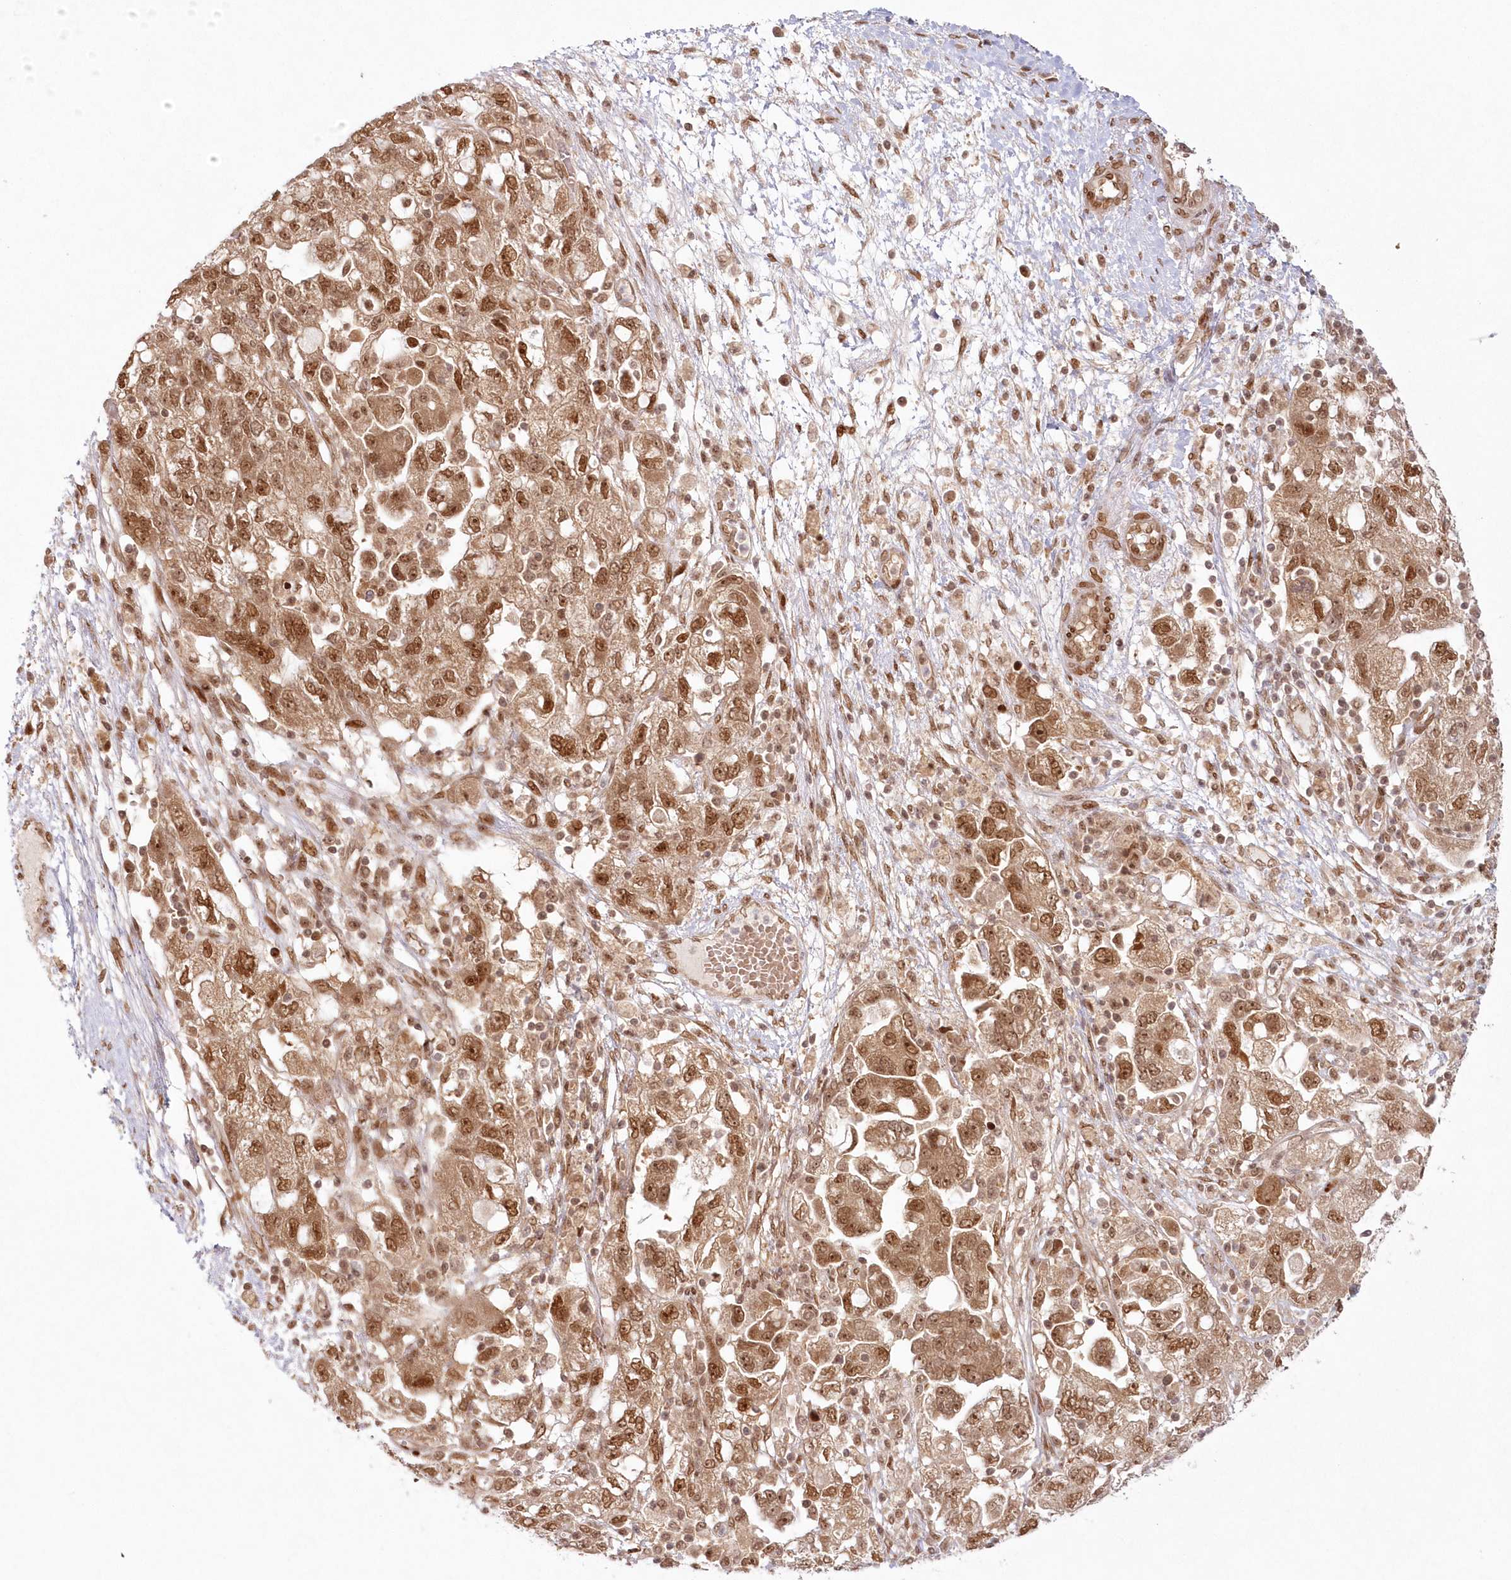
{"staining": {"intensity": "moderate", "quantity": ">75%", "location": "cytoplasmic/membranous,nuclear"}, "tissue": "ovarian cancer", "cell_type": "Tumor cells", "image_type": "cancer", "snomed": [{"axis": "morphology", "description": "Carcinoma, NOS"}, {"axis": "morphology", "description": "Cystadenocarcinoma, serous, NOS"}, {"axis": "topography", "description": "Ovary"}], "caption": "DAB (3,3'-diaminobenzidine) immunohistochemical staining of carcinoma (ovarian) exhibits moderate cytoplasmic/membranous and nuclear protein positivity in approximately >75% of tumor cells.", "gene": "TOGARAM2", "patient": {"sex": "female", "age": 69}}